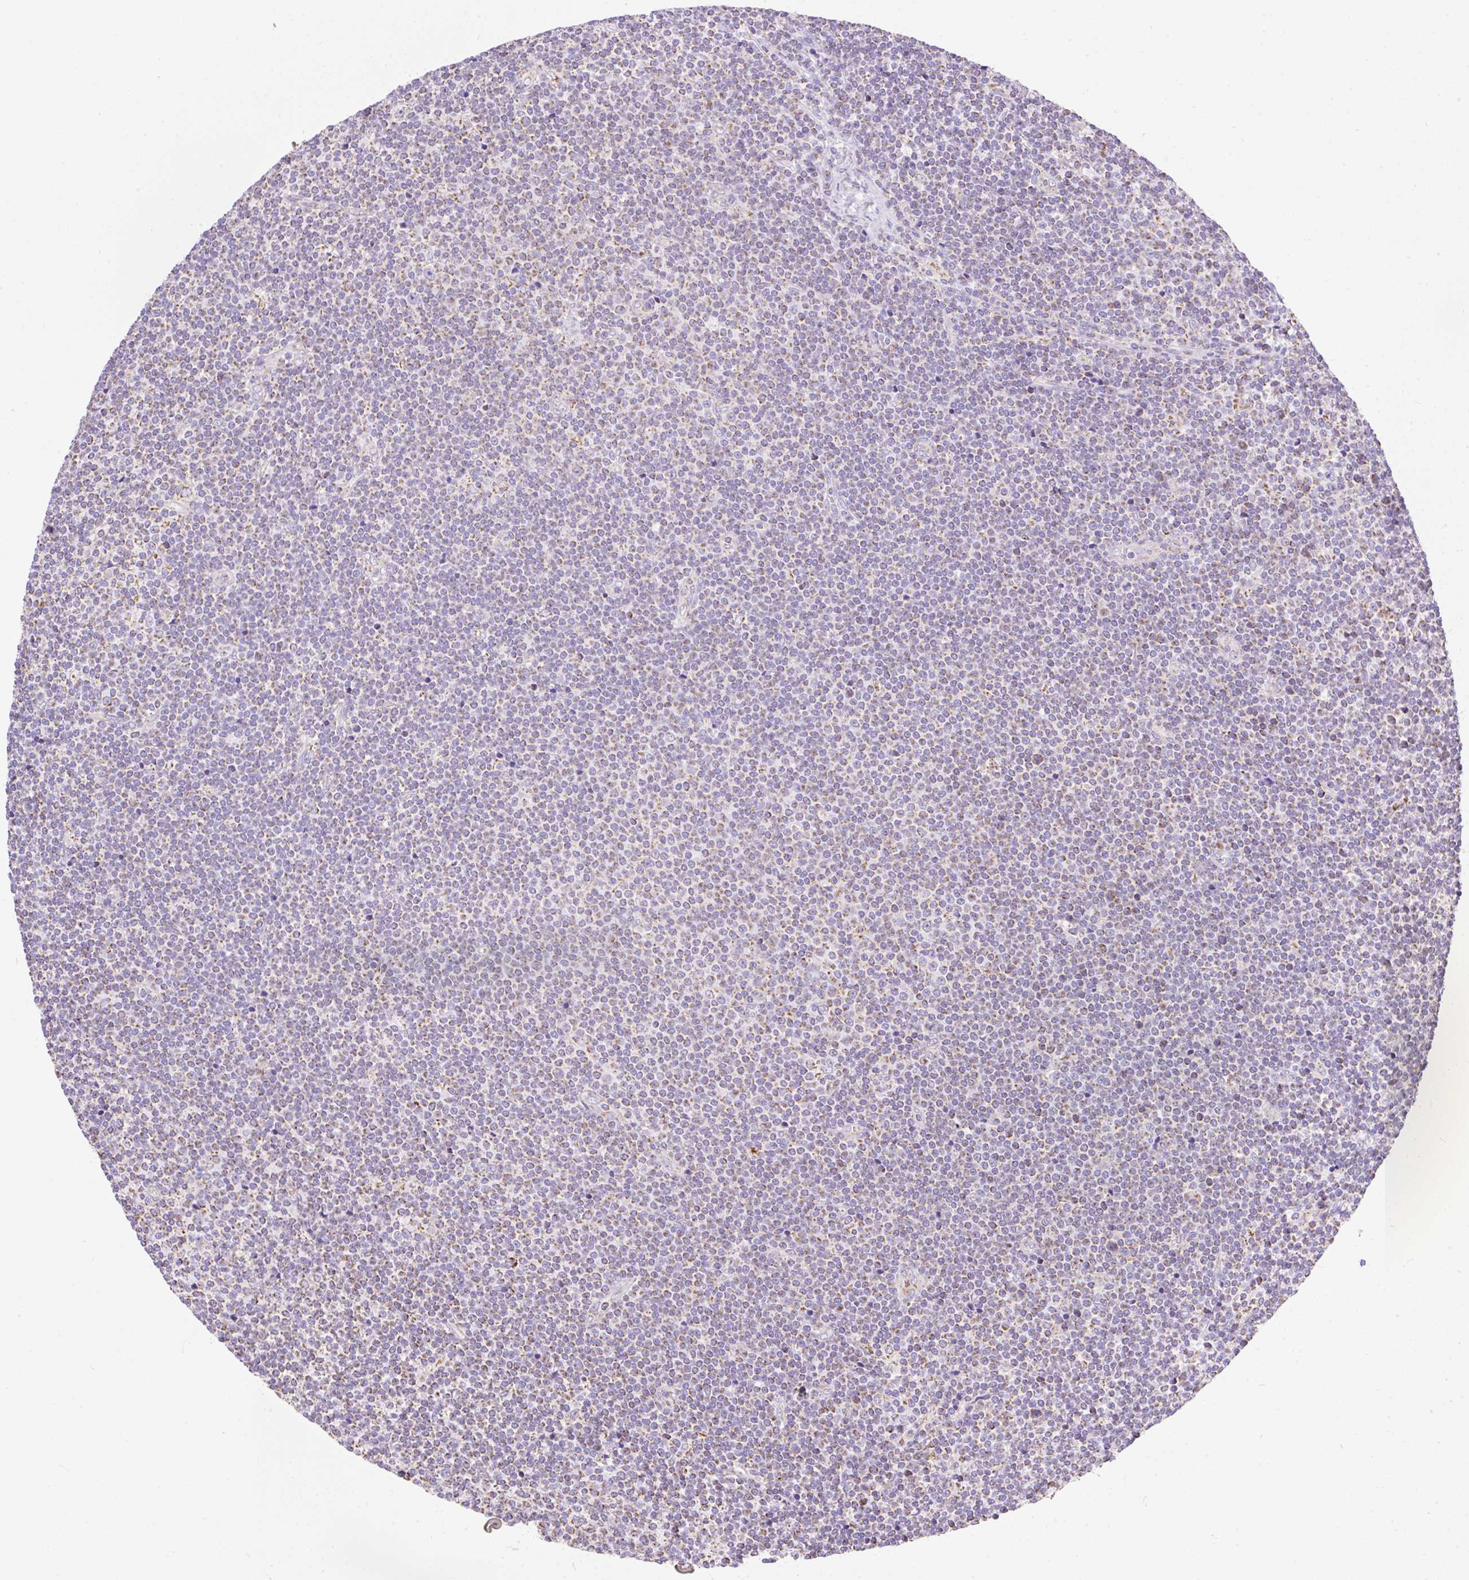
{"staining": {"intensity": "weak", "quantity": "25%-75%", "location": "cytoplasmic/membranous"}, "tissue": "lymphoma", "cell_type": "Tumor cells", "image_type": "cancer", "snomed": [{"axis": "morphology", "description": "Malignant lymphoma, non-Hodgkin's type, Low grade"}, {"axis": "topography", "description": "Lymph node"}], "caption": "Immunohistochemistry image of human malignant lymphoma, non-Hodgkin's type (low-grade) stained for a protein (brown), which shows low levels of weak cytoplasmic/membranous staining in approximately 25%-75% of tumor cells.", "gene": "DAAM2", "patient": {"sex": "male", "age": 48}}